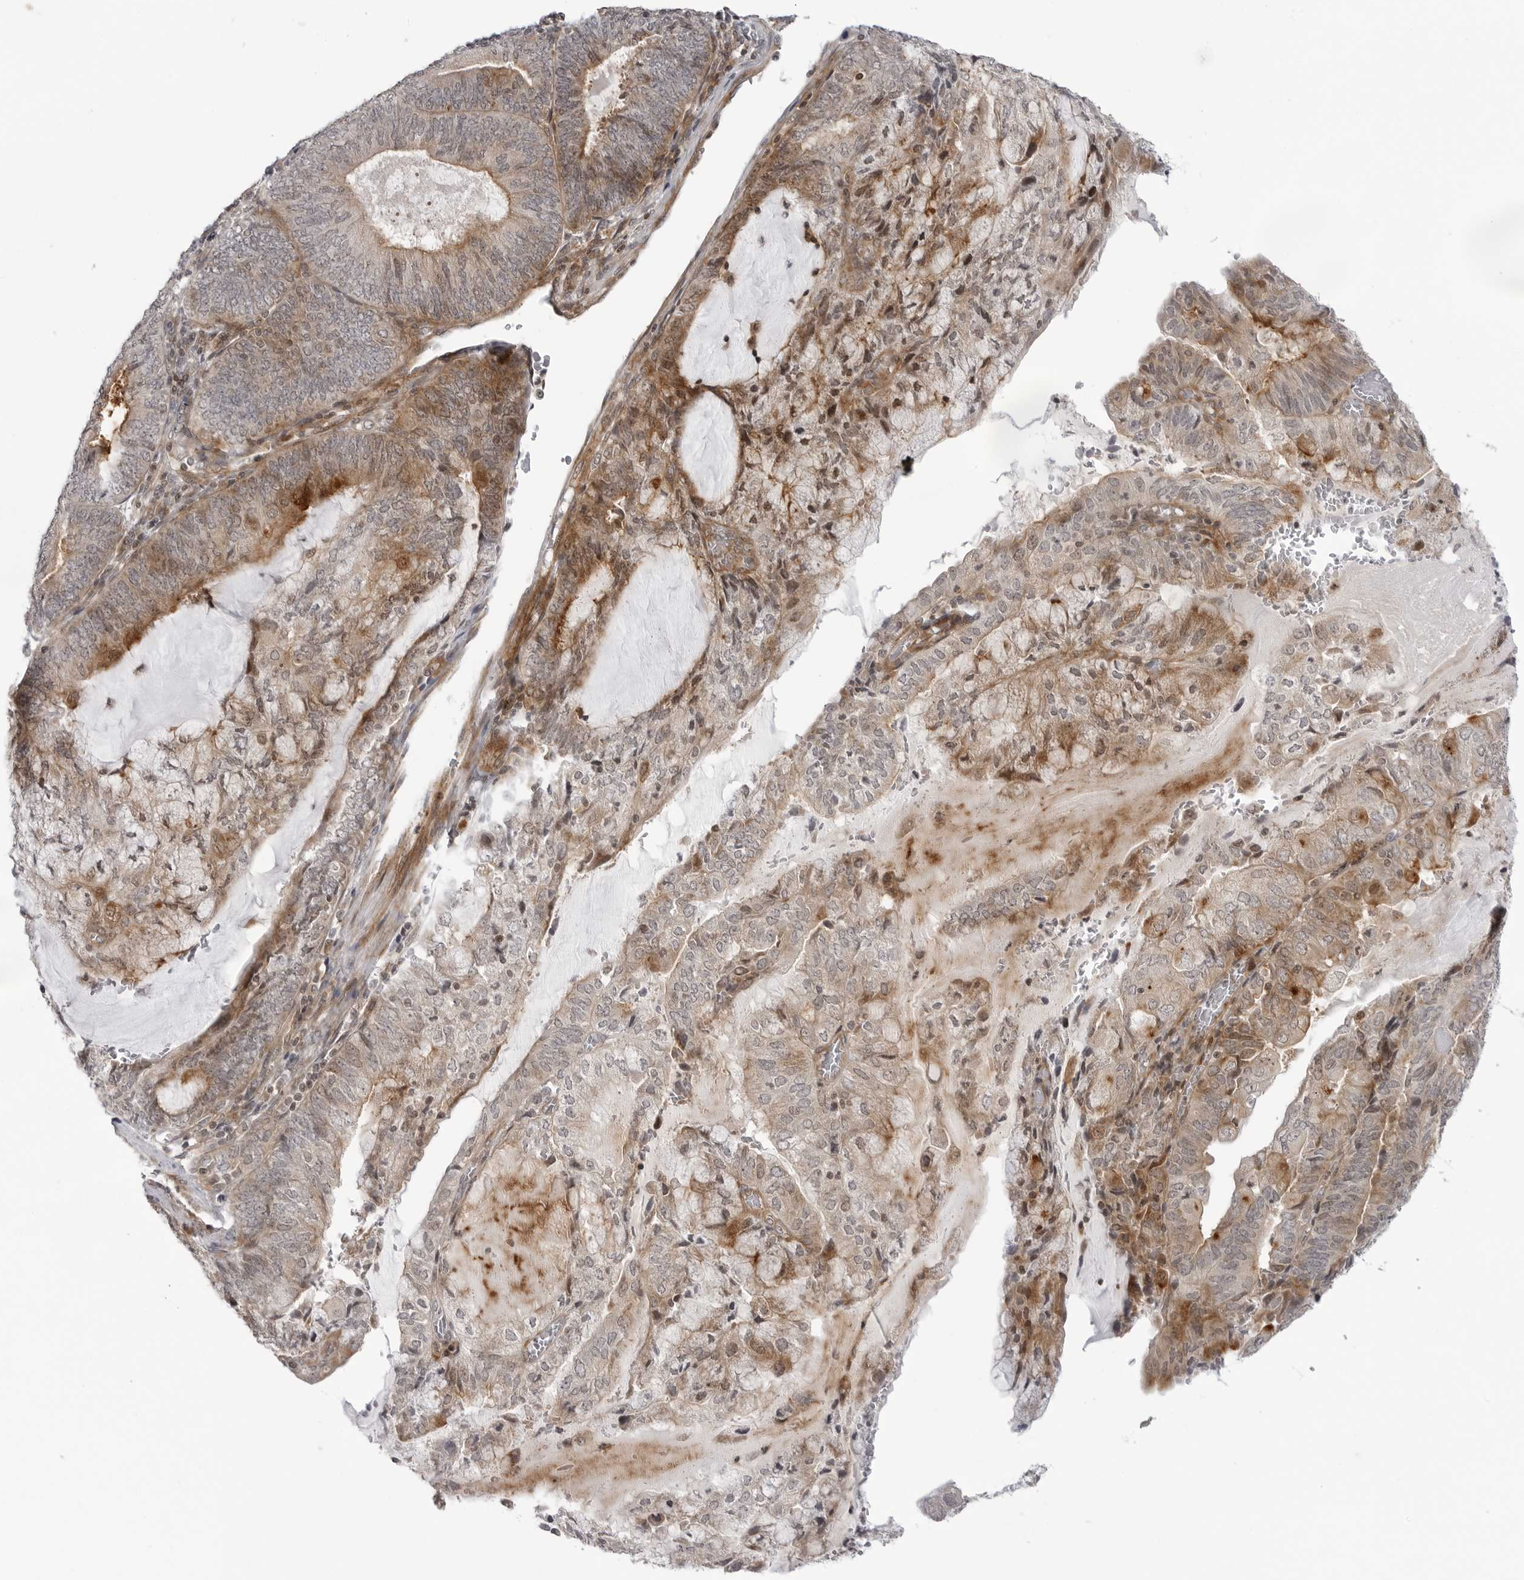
{"staining": {"intensity": "weak", "quantity": "25%-75%", "location": "cytoplasmic/membranous"}, "tissue": "endometrial cancer", "cell_type": "Tumor cells", "image_type": "cancer", "snomed": [{"axis": "morphology", "description": "Adenocarcinoma, NOS"}, {"axis": "topography", "description": "Endometrium"}], "caption": "A brown stain highlights weak cytoplasmic/membranous expression of a protein in human adenocarcinoma (endometrial) tumor cells.", "gene": "ADAMTS5", "patient": {"sex": "female", "age": 81}}